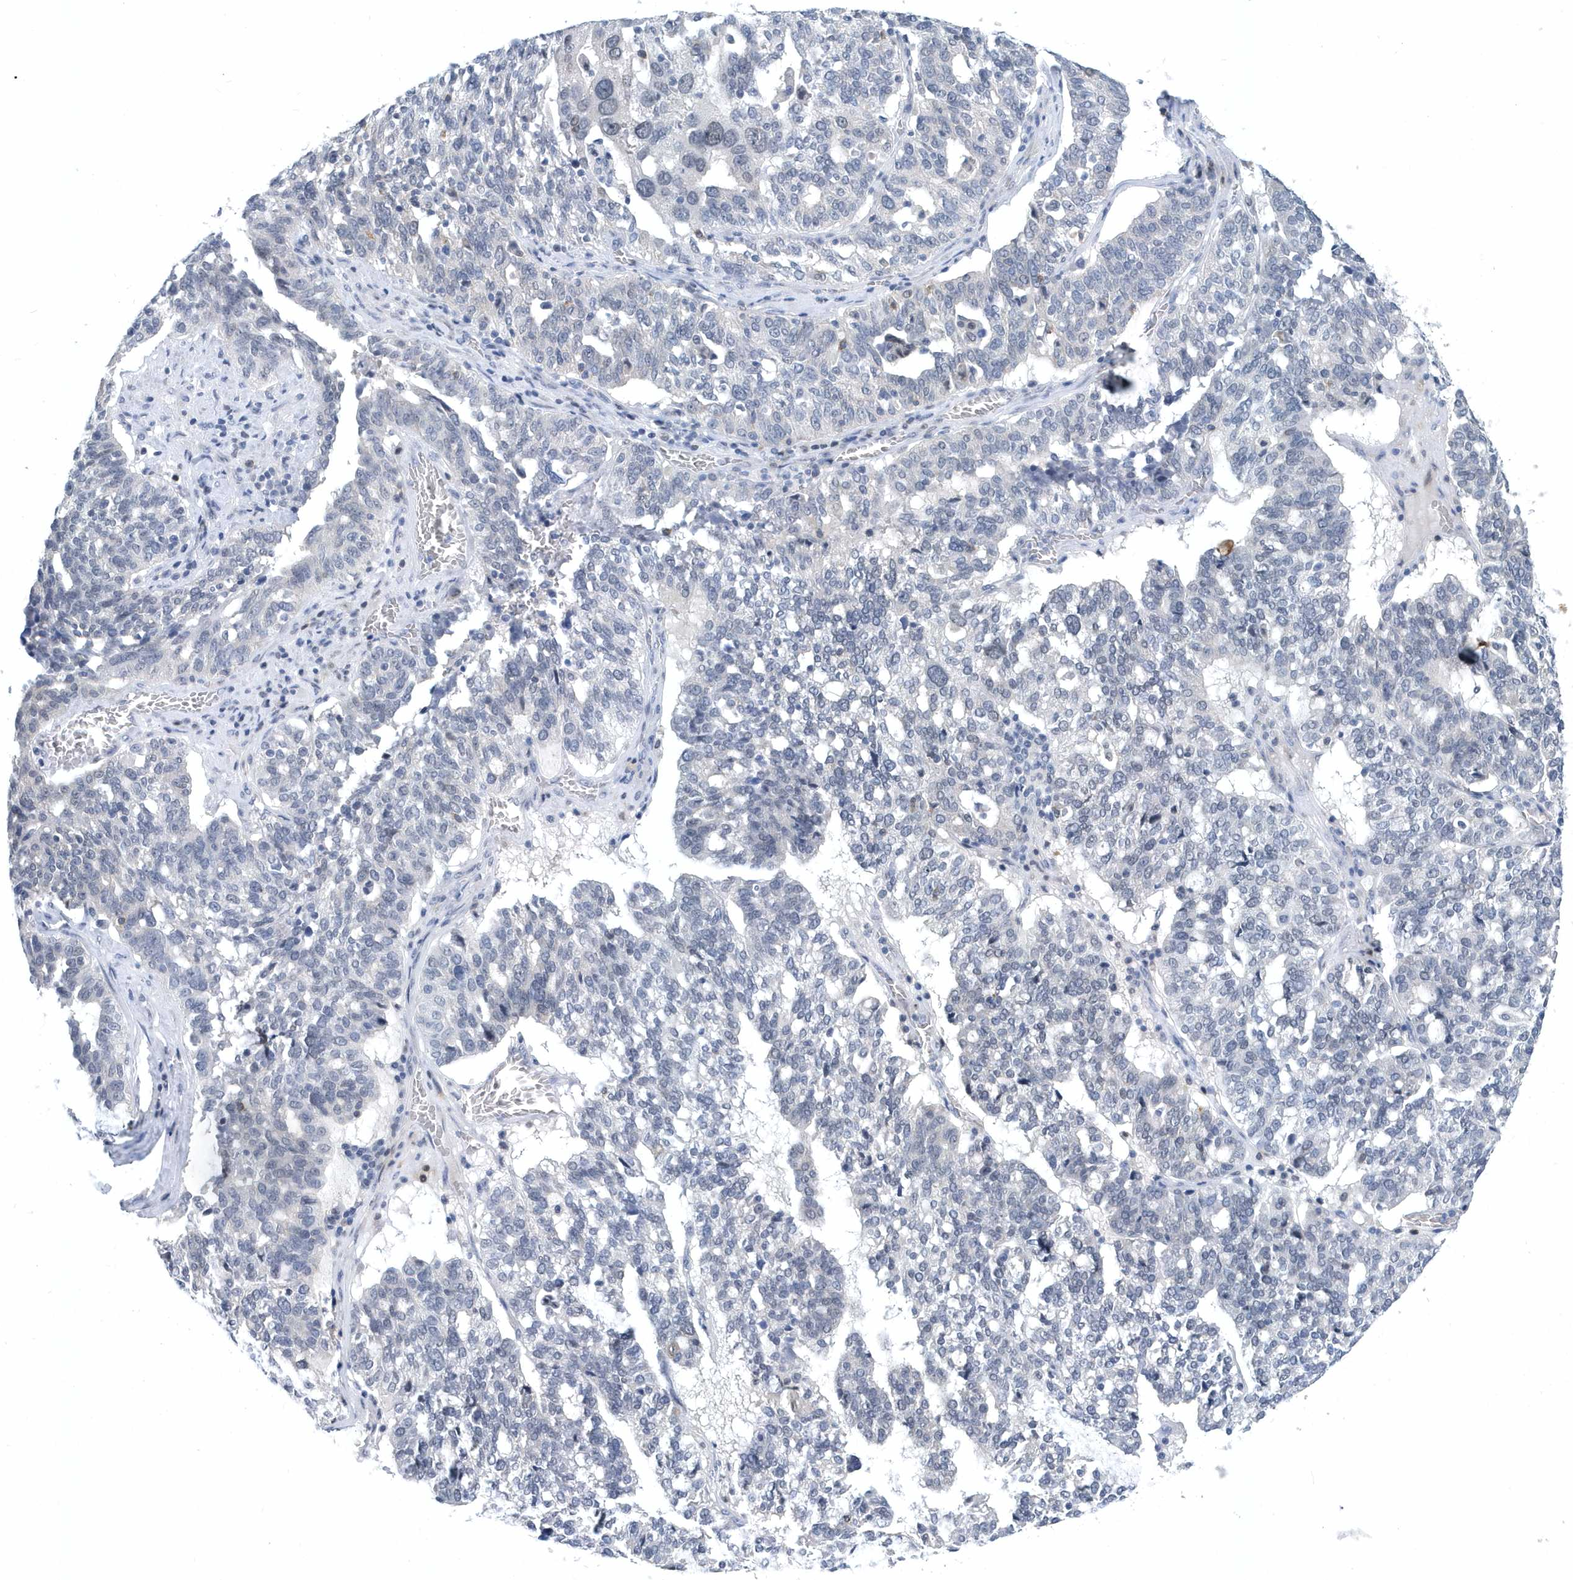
{"staining": {"intensity": "negative", "quantity": "none", "location": "none"}, "tissue": "ovarian cancer", "cell_type": "Tumor cells", "image_type": "cancer", "snomed": [{"axis": "morphology", "description": "Cystadenocarcinoma, serous, NOS"}, {"axis": "topography", "description": "Ovary"}], "caption": "Immunohistochemistry (IHC) histopathology image of serous cystadenocarcinoma (ovarian) stained for a protein (brown), which reveals no staining in tumor cells. (DAB (3,3'-diaminobenzidine) IHC, high magnification).", "gene": "SRGAP3", "patient": {"sex": "female", "age": 59}}